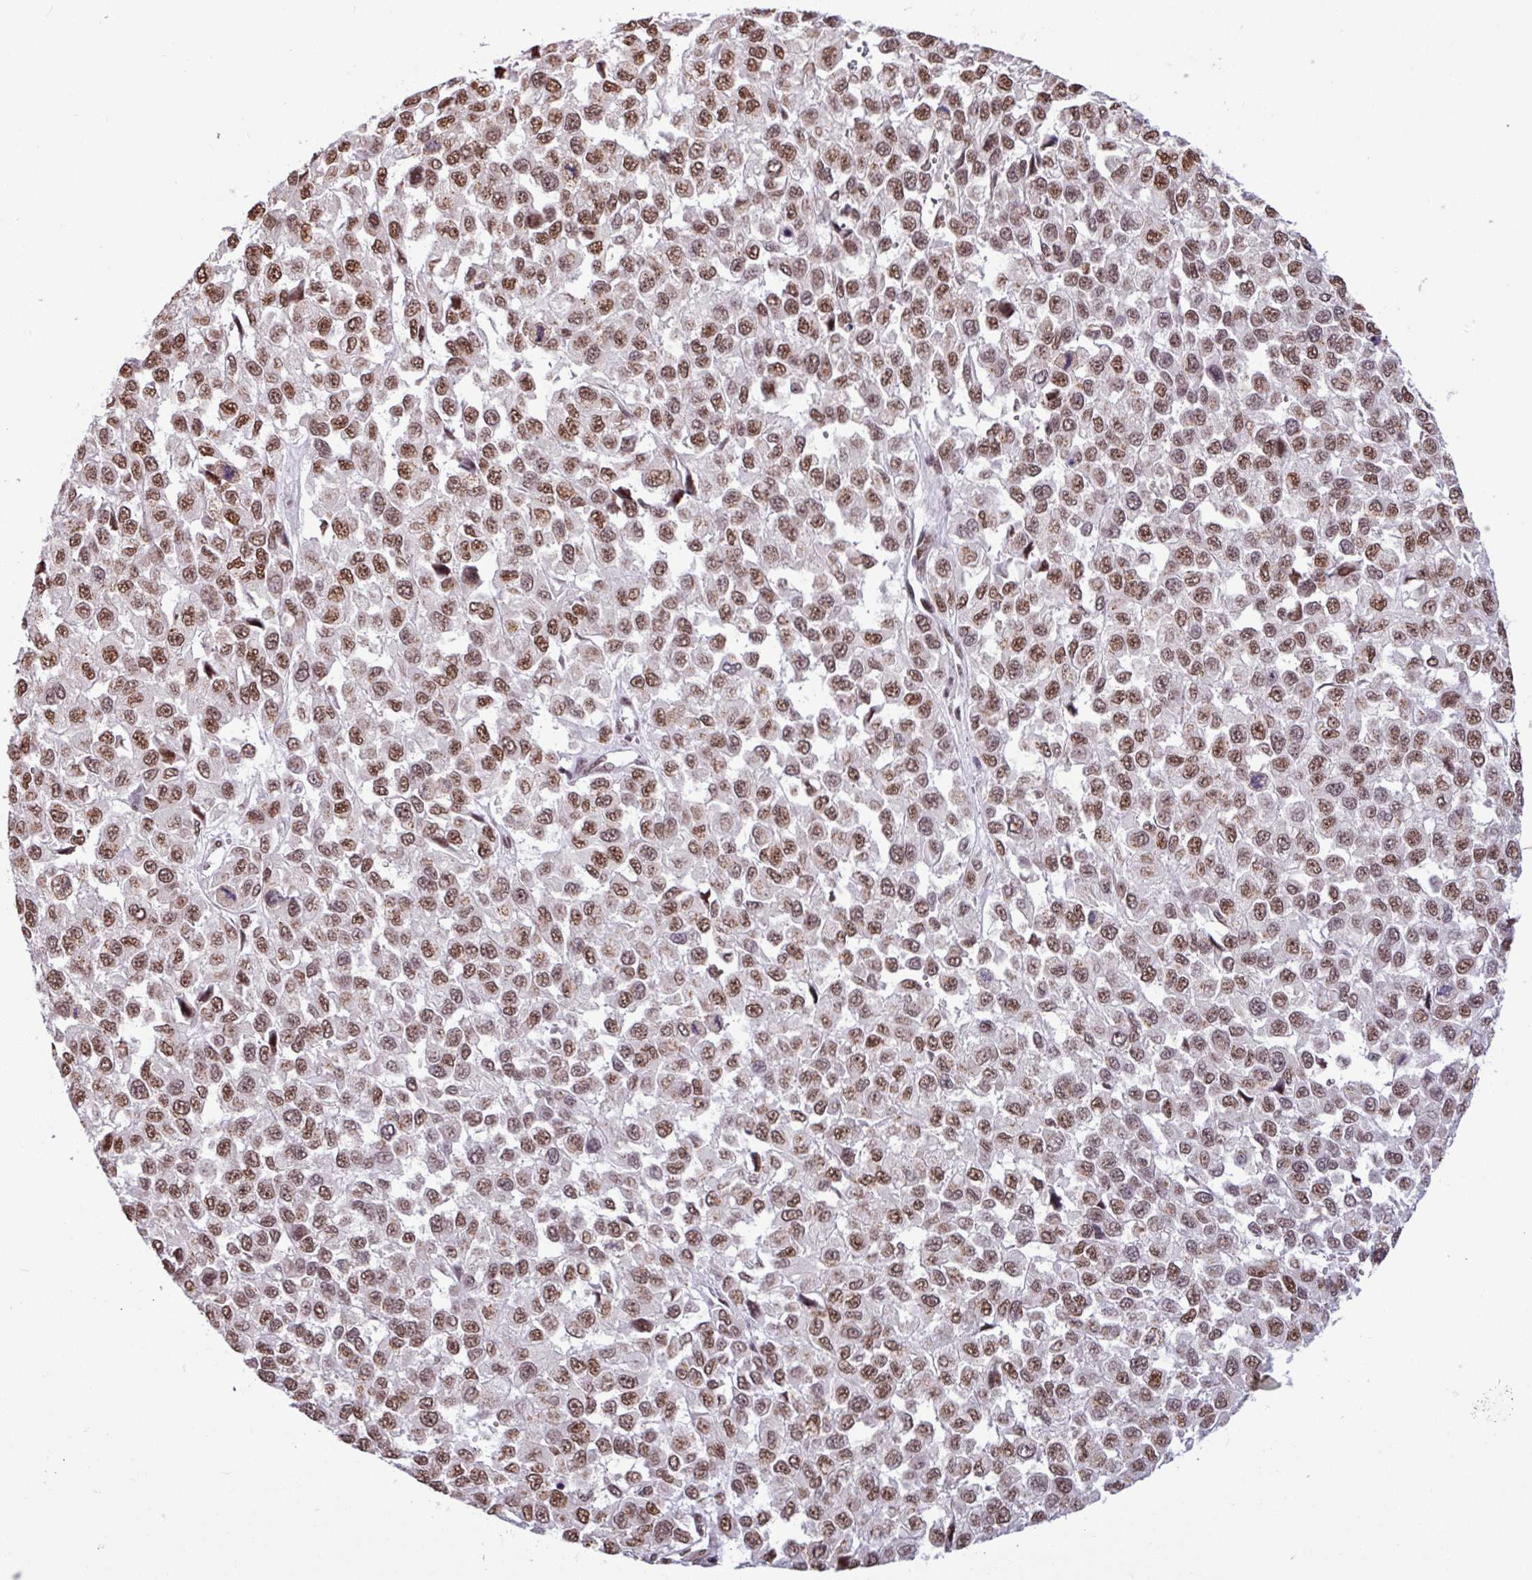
{"staining": {"intensity": "strong", "quantity": ">75%", "location": "nuclear"}, "tissue": "melanoma", "cell_type": "Tumor cells", "image_type": "cancer", "snomed": [{"axis": "morphology", "description": "Malignant melanoma, NOS"}, {"axis": "topography", "description": "Skin"}], "caption": "The histopathology image displays a brown stain indicating the presence of a protein in the nuclear of tumor cells in malignant melanoma.", "gene": "TDG", "patient": {"sex": "male", "age": 62}}